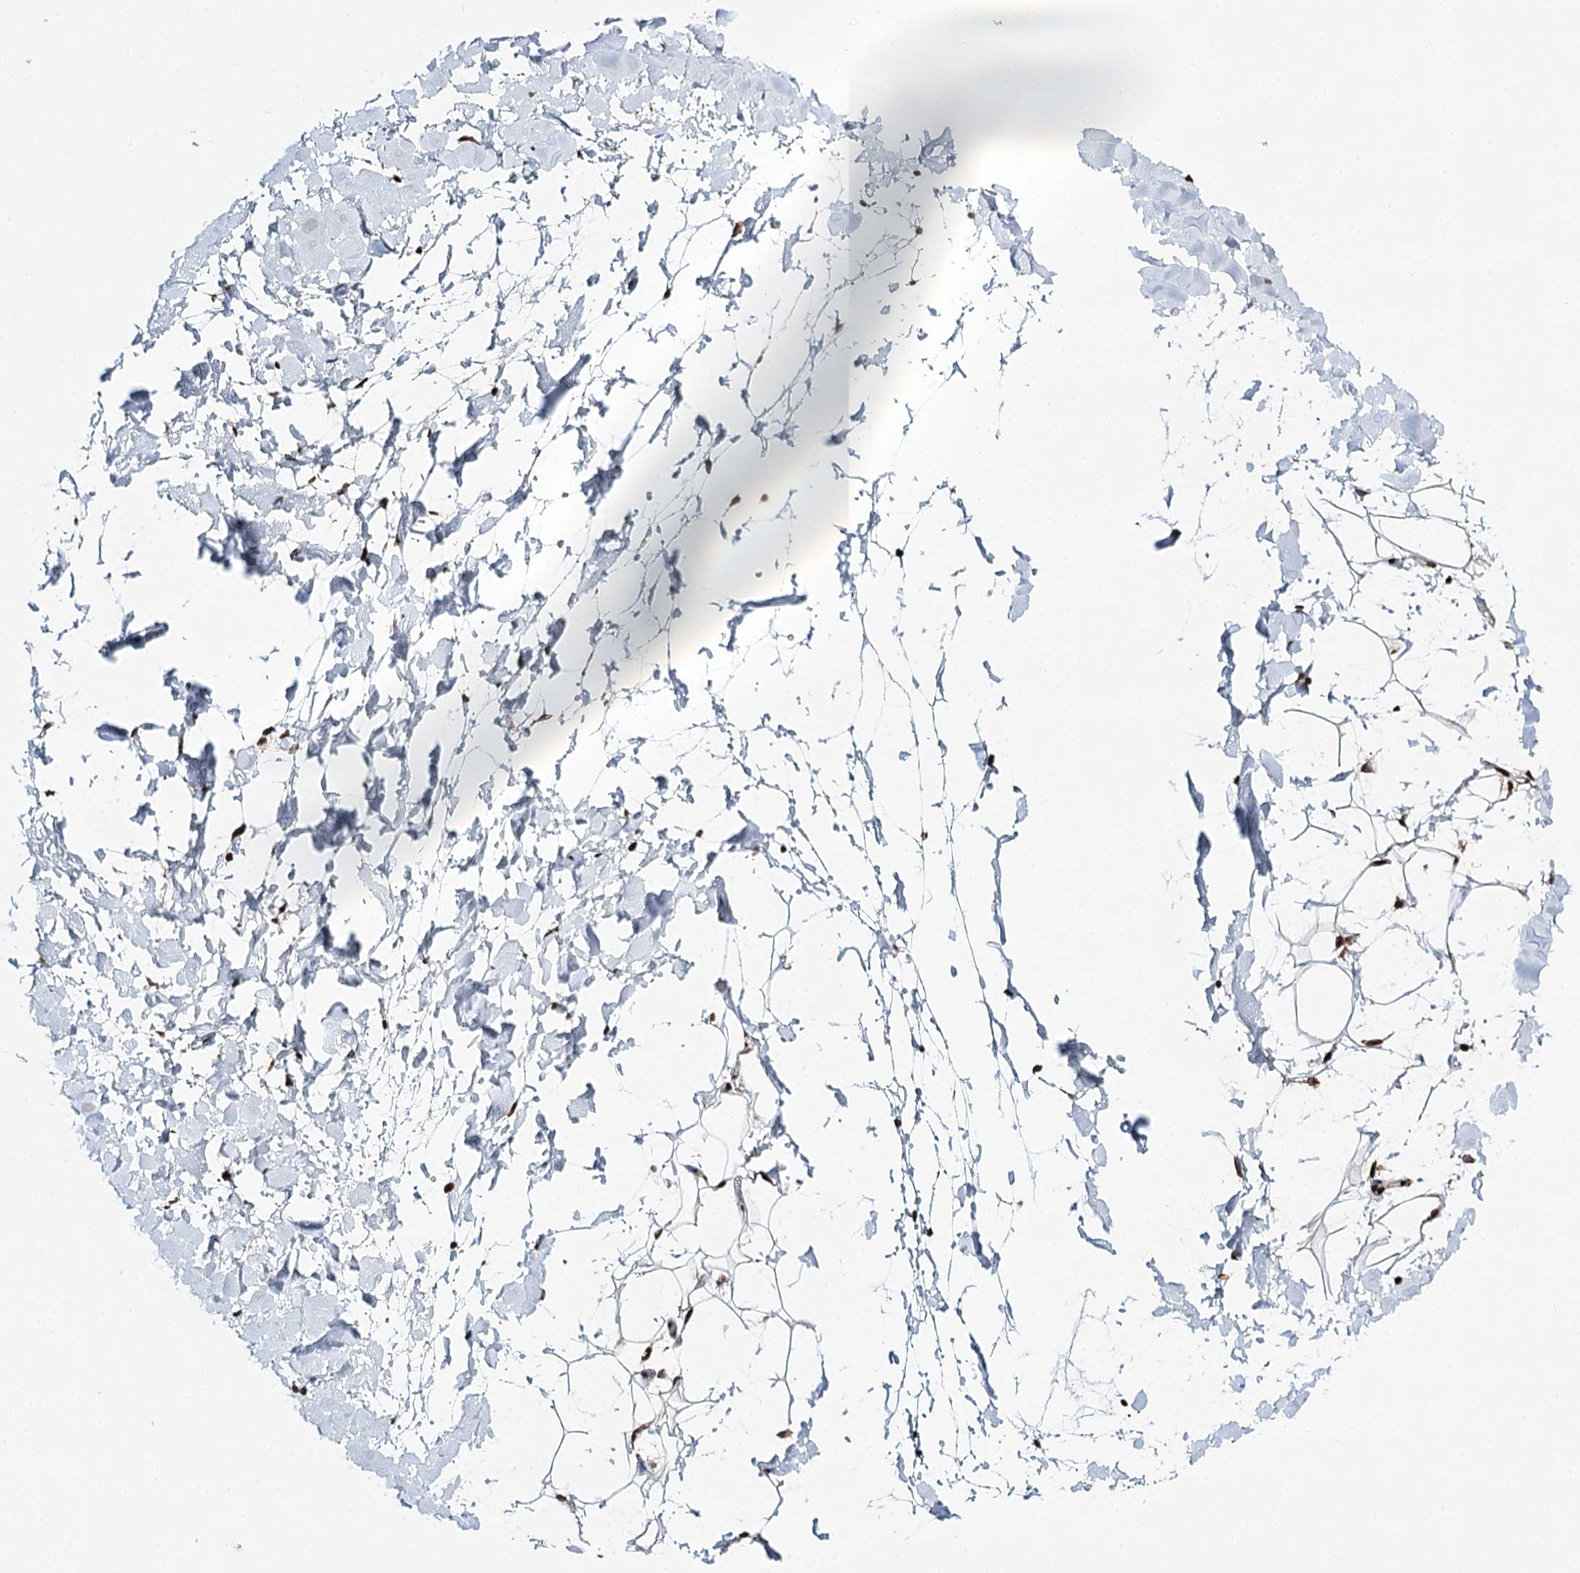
{"staining": {"intensity": "strong", "quantity": ">75%", "location": "nuclear"}, "tissue": "adipose tissue", "cell_type": "Adipocytes", "image_type": "normal", "snomed": [{"axis": "morphology", "description": "Normal tissue, NOS"}, {"axis": "topography", "description": "Breast"}], "caption": "This image reveals IHC staining of benign human adipose tissue, with high strong nuclear positivity in approximately >75% of adipocytes.", "gene": "RPS27A", "patient": {"sex": "female", "age": 26}}